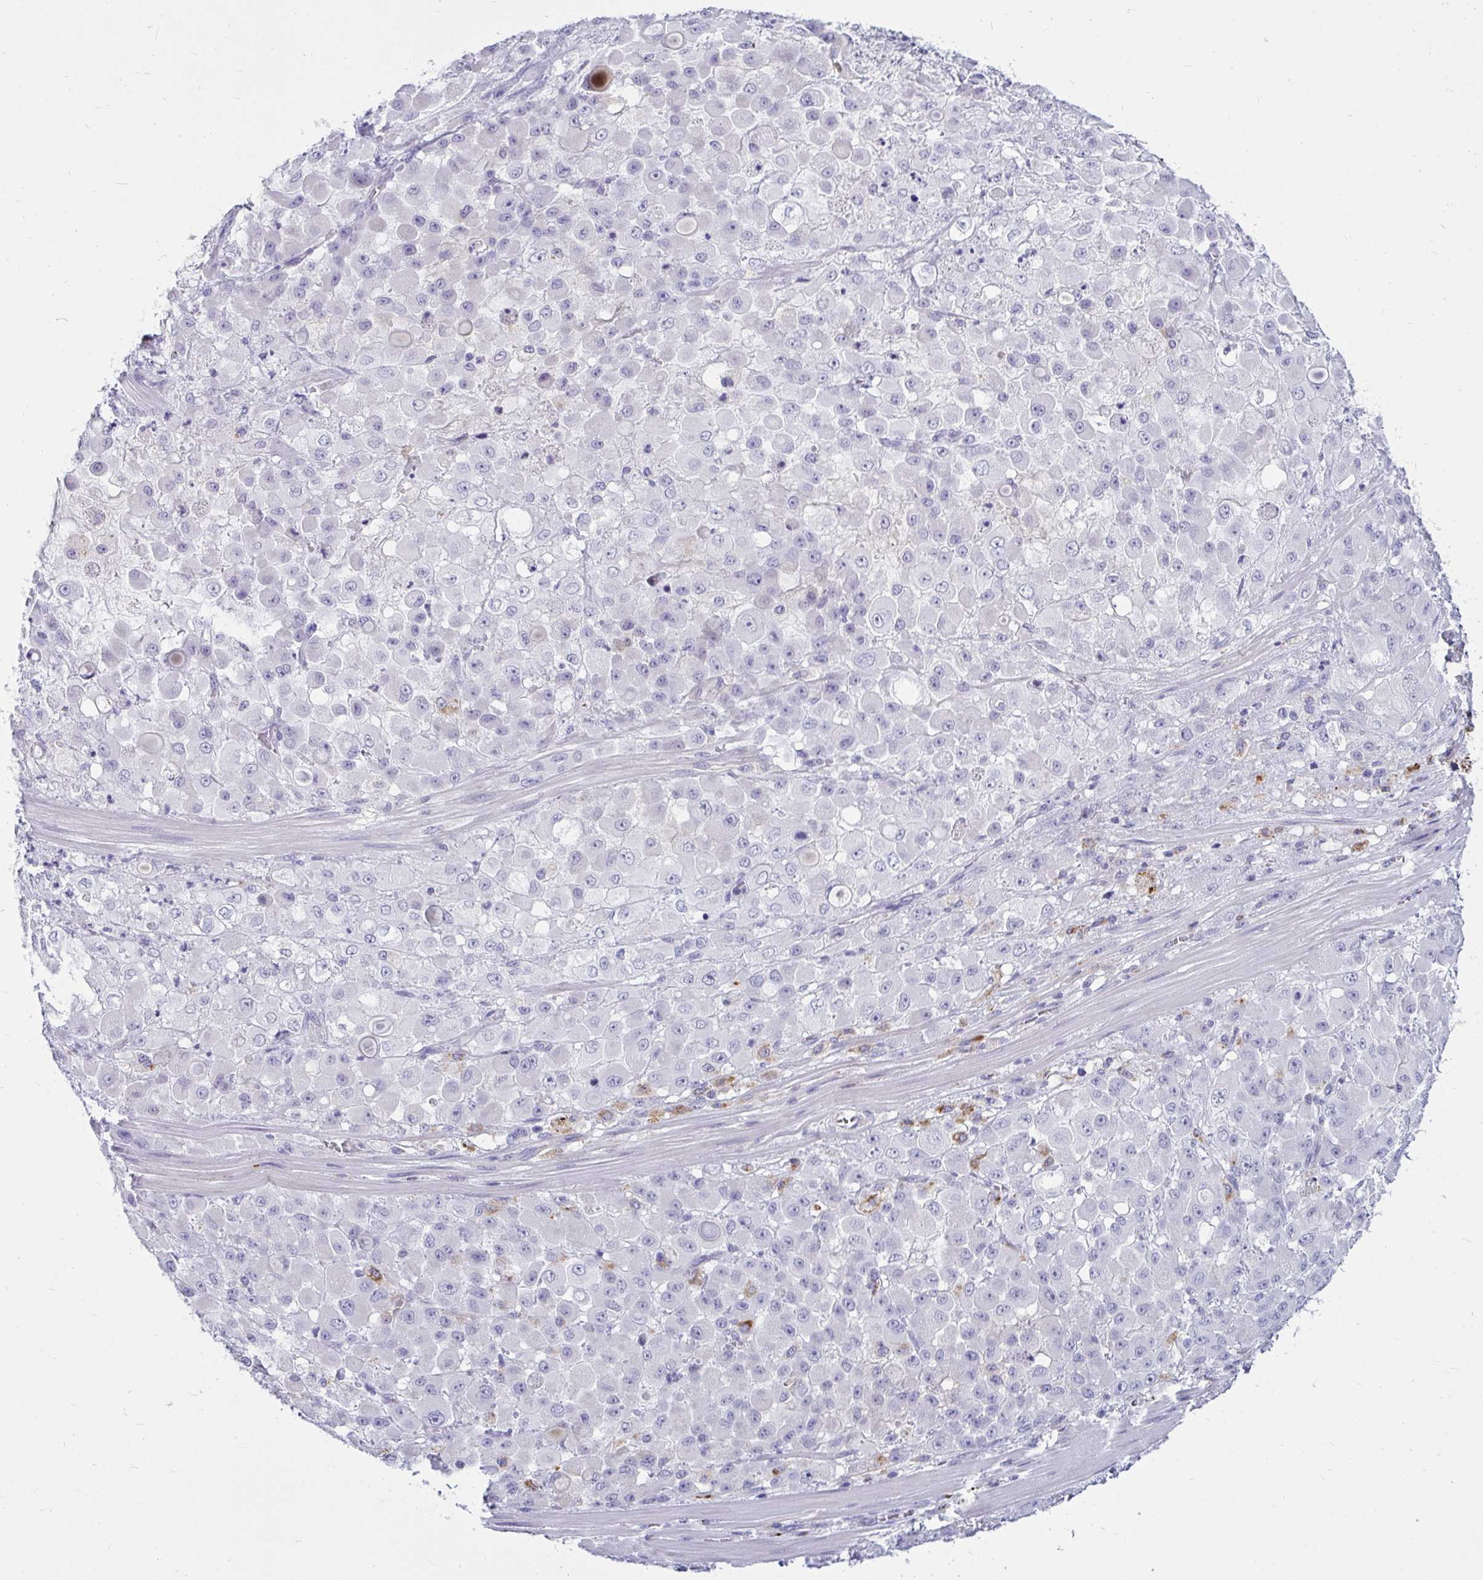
{"staining": {"intensity": "negative", "quantity": "none", "location": "none"}, "tissue": "stomach cancer", "cell_type": "Tumor cells", "image_type": "cancer", "snomed": [{"axis": "morphology", "description": "Adenocarcinoma, NOS"}, {"axis": "topography", "description": "Stomach"}], "caption": "This is an immunohistochemistry (IHC) photomicrograph of human stomach cancer (adenocarcinoma). There is no positivity in tumor cells.", "gene": "CTSZ", "patient": {"sex": "female", "age": 76}}